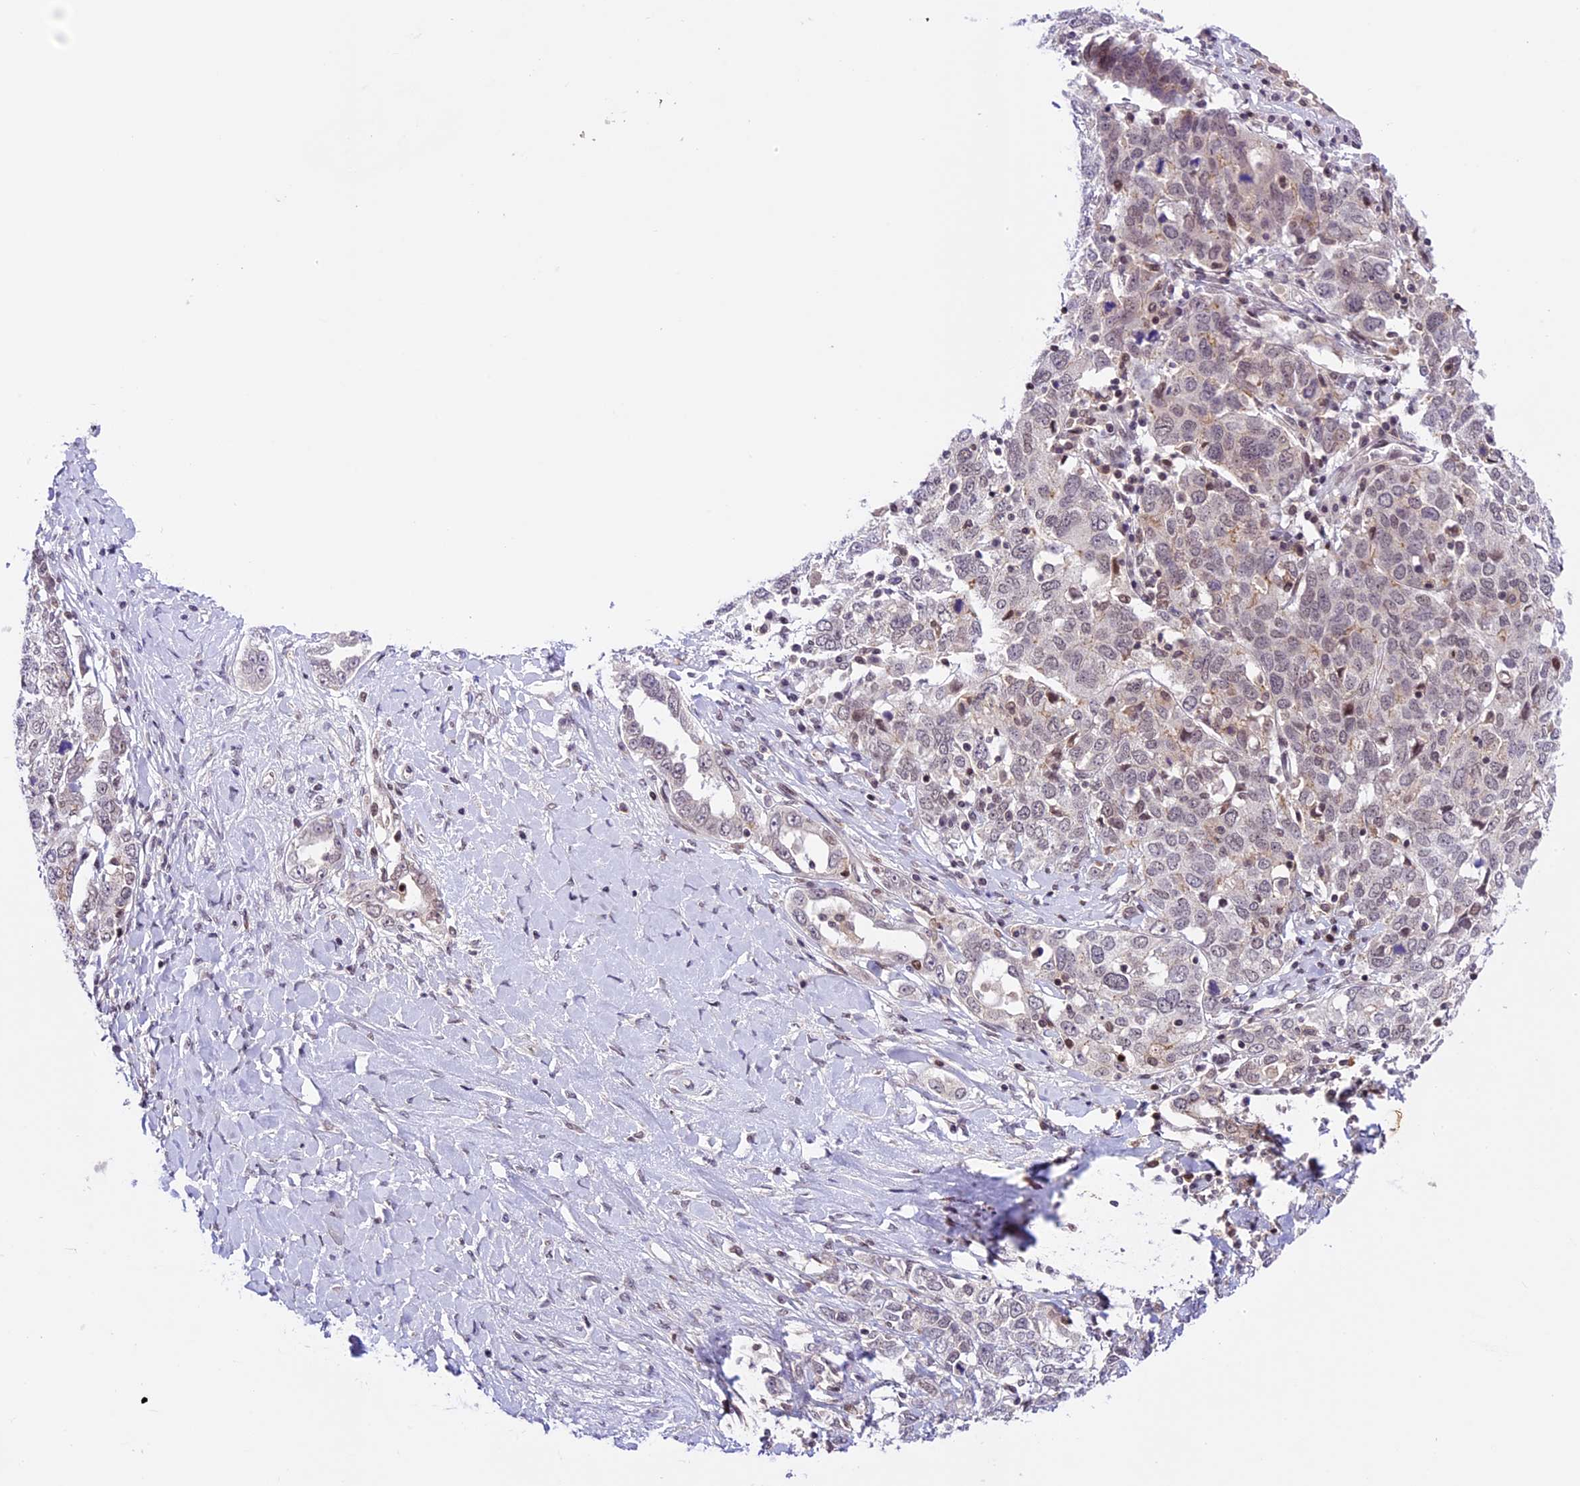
{"staining": {"intensity": "weak", "quantity": "25%-75%", "location": "nuclear"}, "tissue": "ovarian cancer", "cell_type": "Tumor cells", "image_type": "cancer", "snomed": [{"axis": "morphology", "description": "Carcinoma, endometroid"}, {"axis": "topography", "description": "Ovary"}], "caption": "Immunohistochemical staining of human endometroid carcinoma (ovarian) reveals low levels of weak nuclear expression in approximately 25%-75% of tumor cells.", "gene": "SHKBP1", "patient": {"sex": "female", "age": 62}}